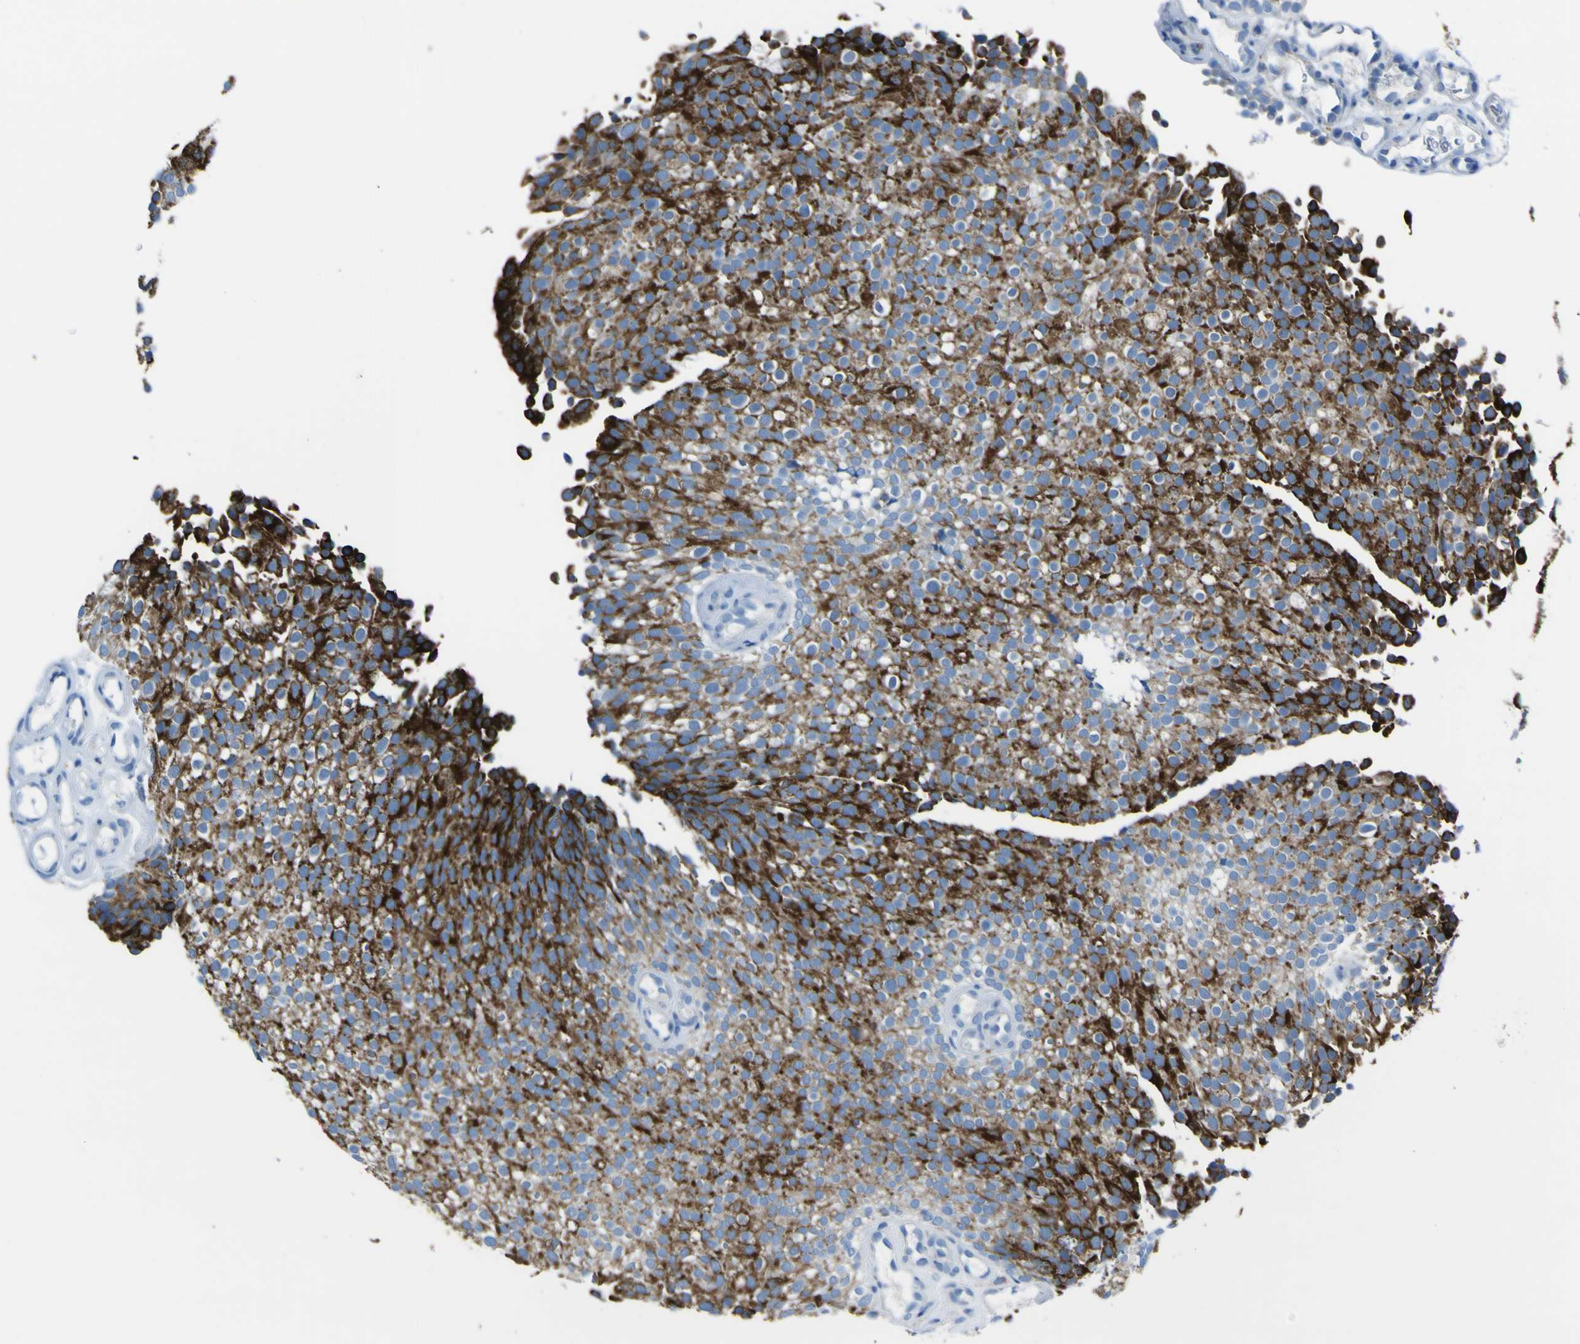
{"staining": {"intensity": "strong", "quantity": "25%-75%", "location": "cytoplasmic/membranous"}, "tissue": "urothelial cancer", "cell_type": "Tumor cells", "image_type": "cancer", "snomed": [{"axis": "morphology", "description": "Urothelial carcinoma, Low grade"}, {"axis": "topography", "description": "Urinary bladder"}], "caption": "This histopathology image shows immunohistochemistry (IHC) staining of human urothelial cancer, with high strong cytoplasmic/membranous expression in about 25%-75% of tumor cells.", "gene": "ACSL1", "patient": {"sex": "male", "age": 78}}